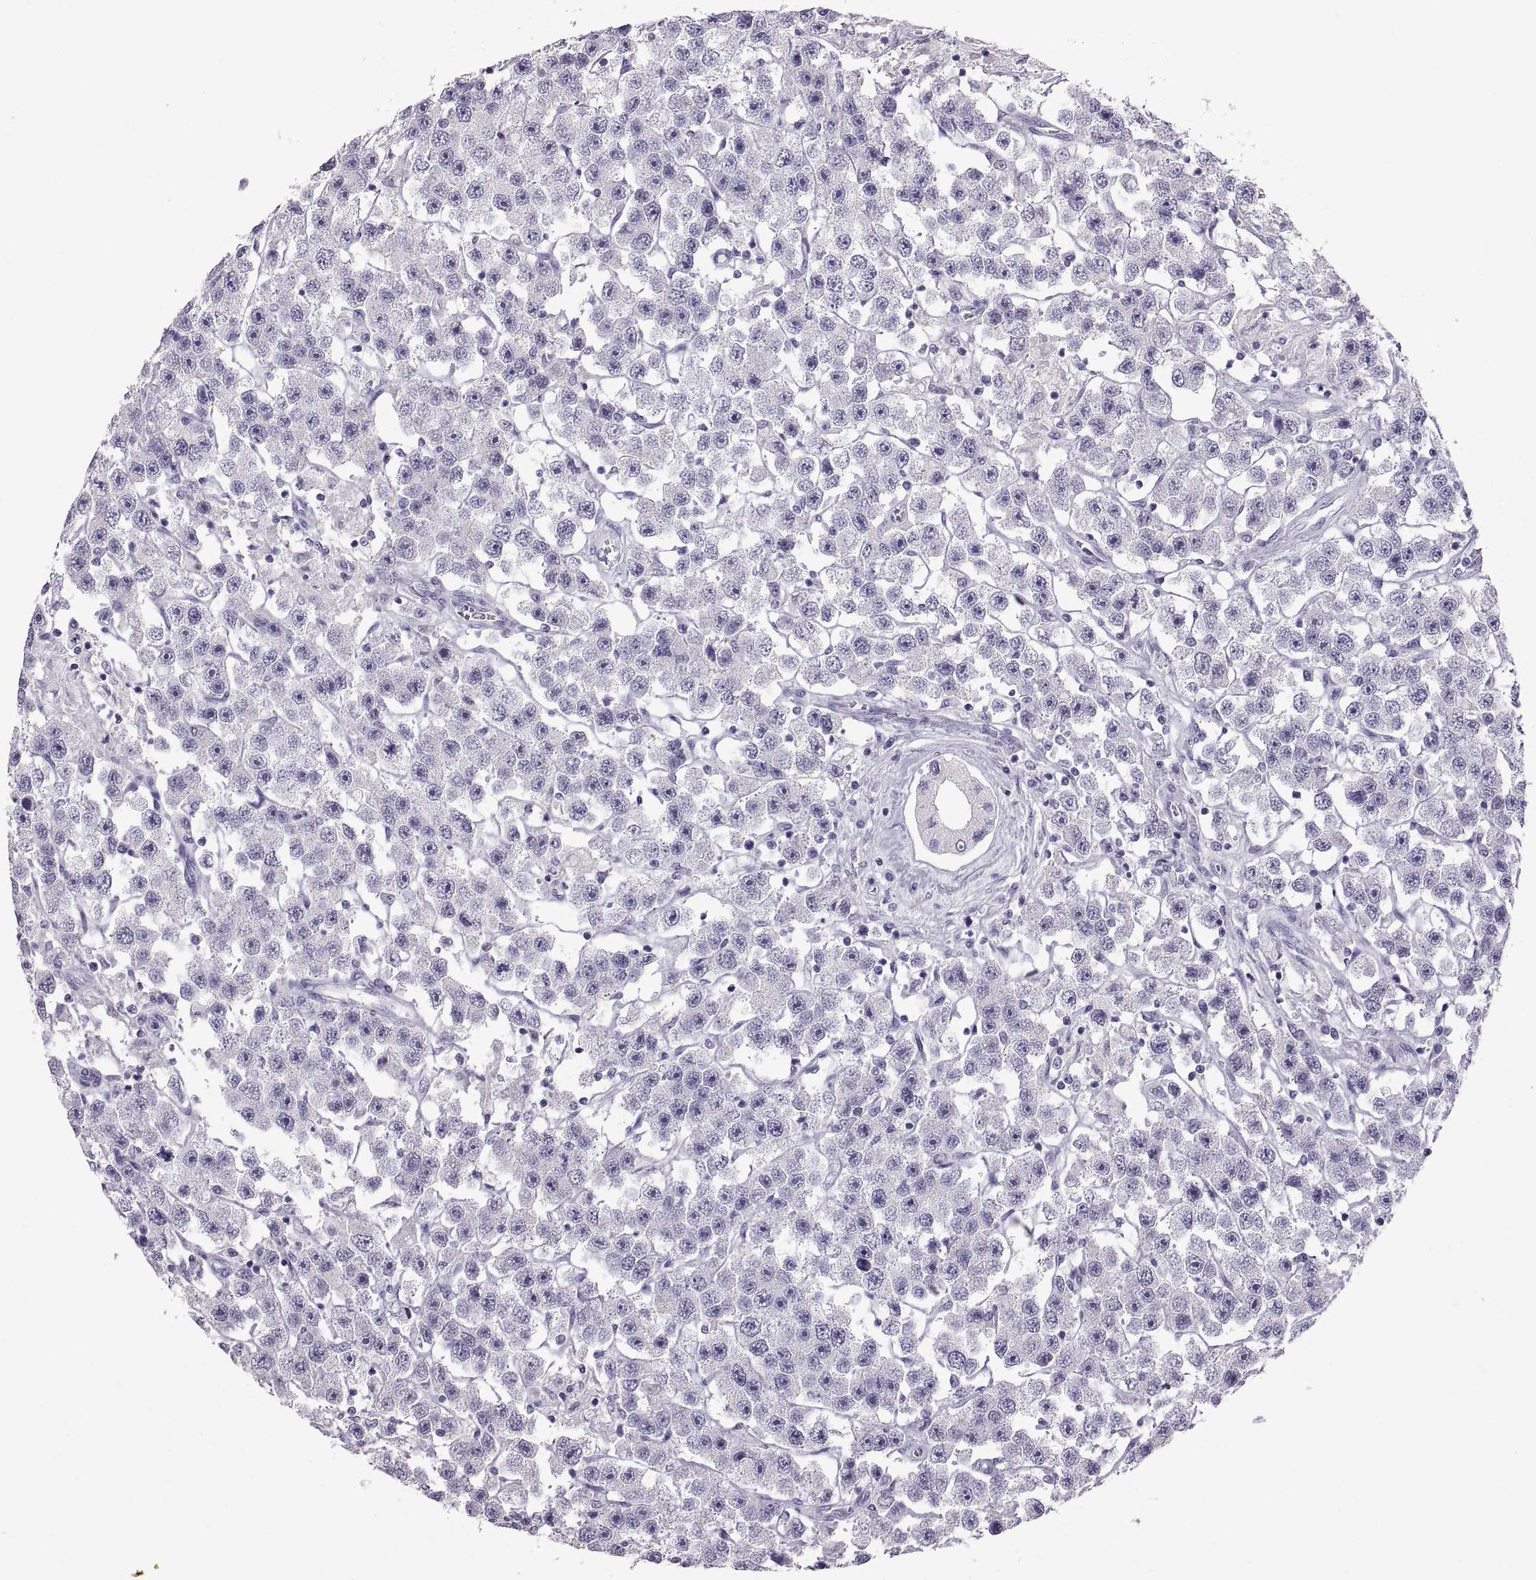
{"staining": {"intensity": "negative", "quantity": "none", "location": "none"}, "tissue": "testis cancer", "cell_type": "Tumor cells", "image_type": "cancer", "snomed": [{"axis": "morphology", "description": "Seminoma, NOS"}, {"axis": "topography", "description": "Testis"}], "caption": "This is an IHC image of testis cancer. There is no expression in tumor cells.", "gene": "WFDC8", "patient": {"sex": "male", "age": 45}}